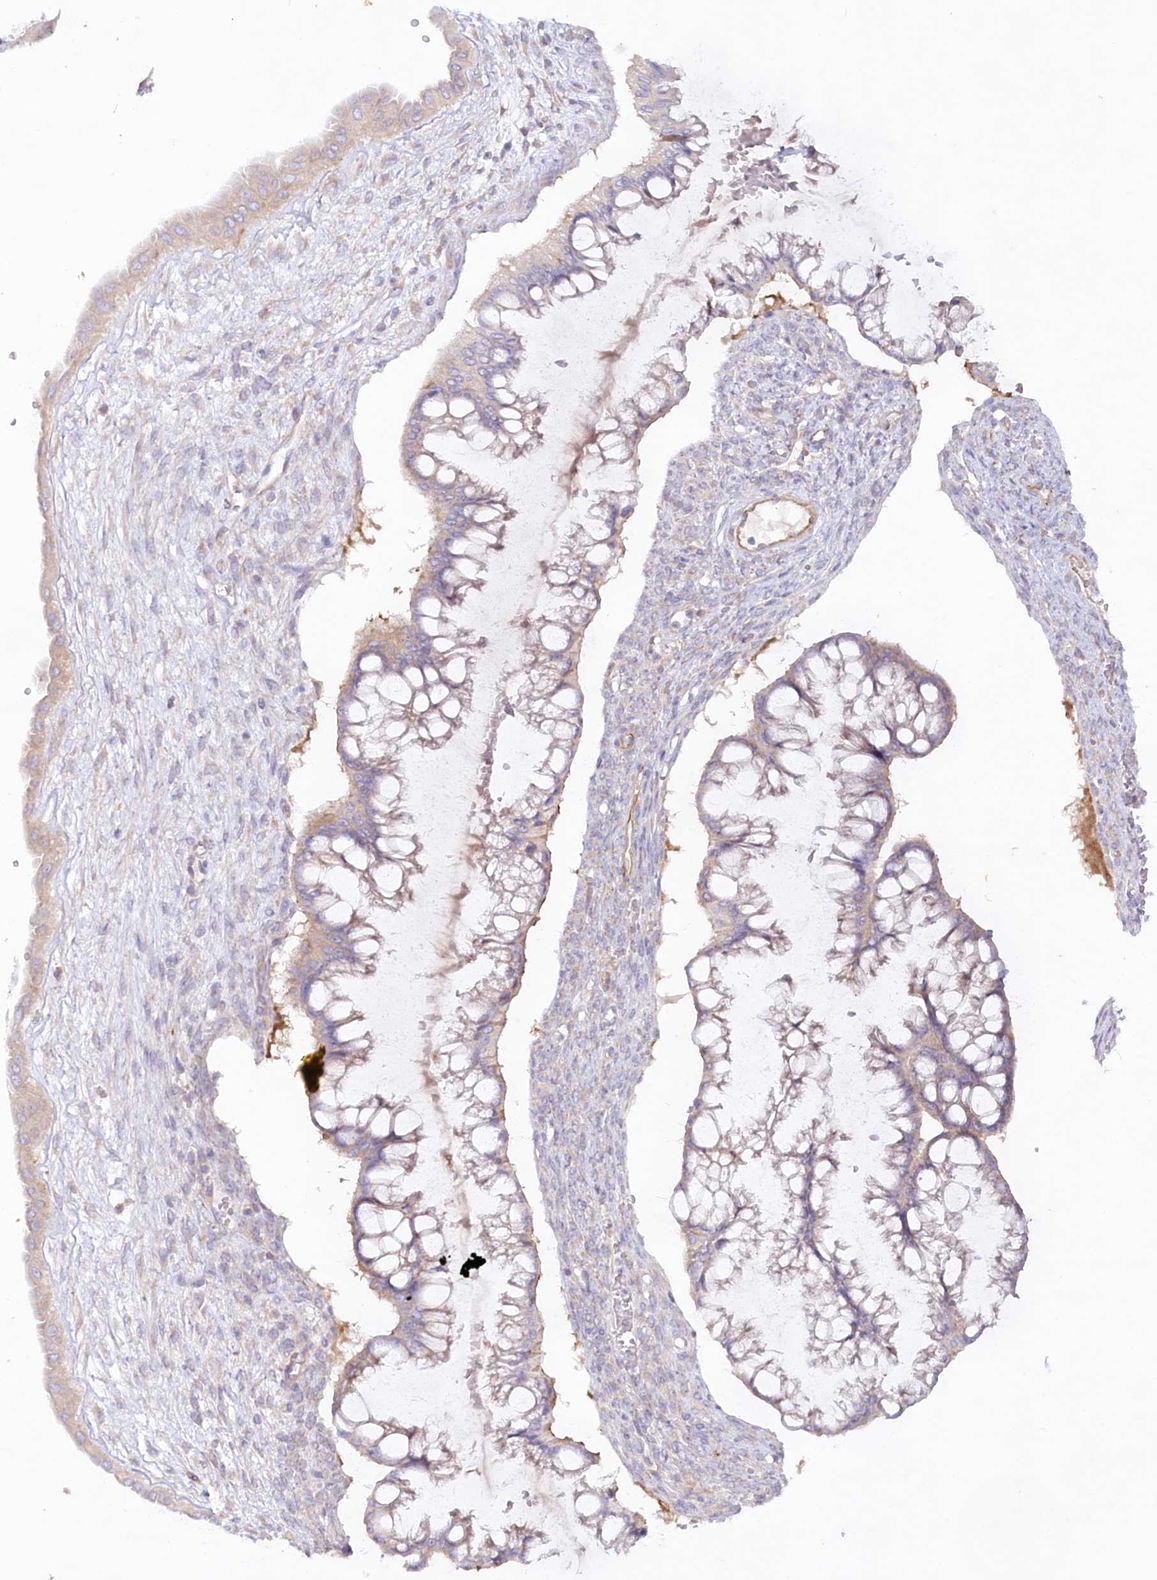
{"staining": {"intensity": "weak", "quantity": "25%-75%", "location": "cytoplasmic/membranous"}, "tissue": "ovarian cancer", "cell_type": "Tumor cells", "image_type": "cancer", "snomed": [{"axis": "morphology", "description": "Cystadenocarcinoma, mucinous, NOS"}, {"axis": "topography", "description": "Ovary"}], "caption": "A micrograph of human mucinous cystadenocarcinoma (ovarian) stained for a protein demonstrates weak cytoplasmic/membranous brown staining in tumor cells.", "gene": "TNIP1", "patient": {"sex": "female", "age": 73}}